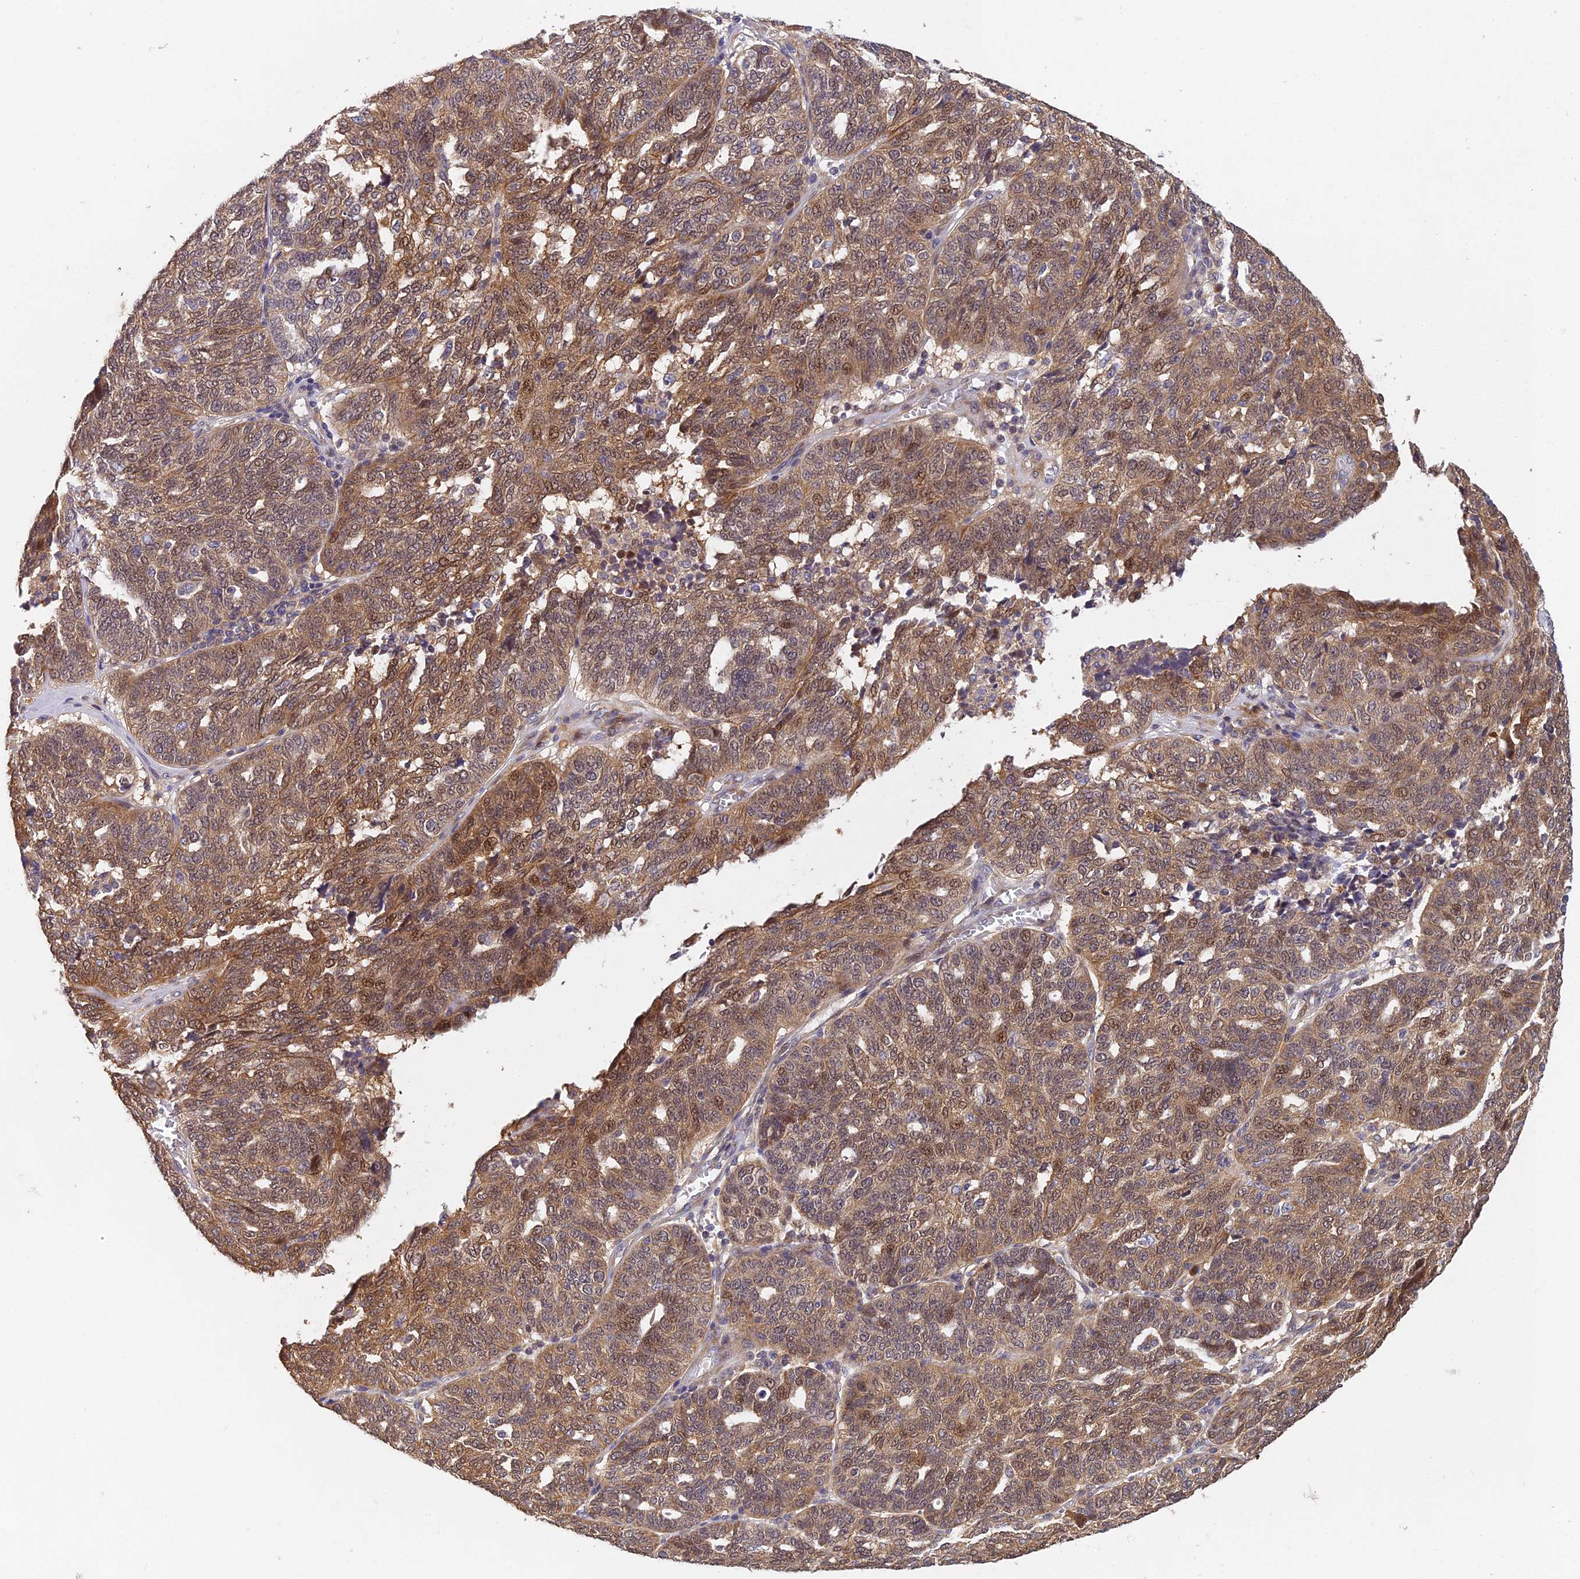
{"staining": {"intensity": "moderate", "quantity": ">75%", "location": "cytoplasmic/membranous,nuclear"}, "tissue": "ovarian cancer", "cell_type": "Tumor cells", "image_type": "cancer", "snomed": [{"axis": "morphology", "description": "Cystadenocarcinoma, serous, NOS"}, {"axis": "topography", "description": "Ovary"}], "caption": "There is medium levels of moderate cytoplasmic/membranous and nuclear staining in tumor cells of ovarian cancer (serous cystadenocarcinoma), as demonstrated by immunohistochemical staining (brown color).", "gene": "NSMCE1", "patient": {"sex": "female", "age": 59}}